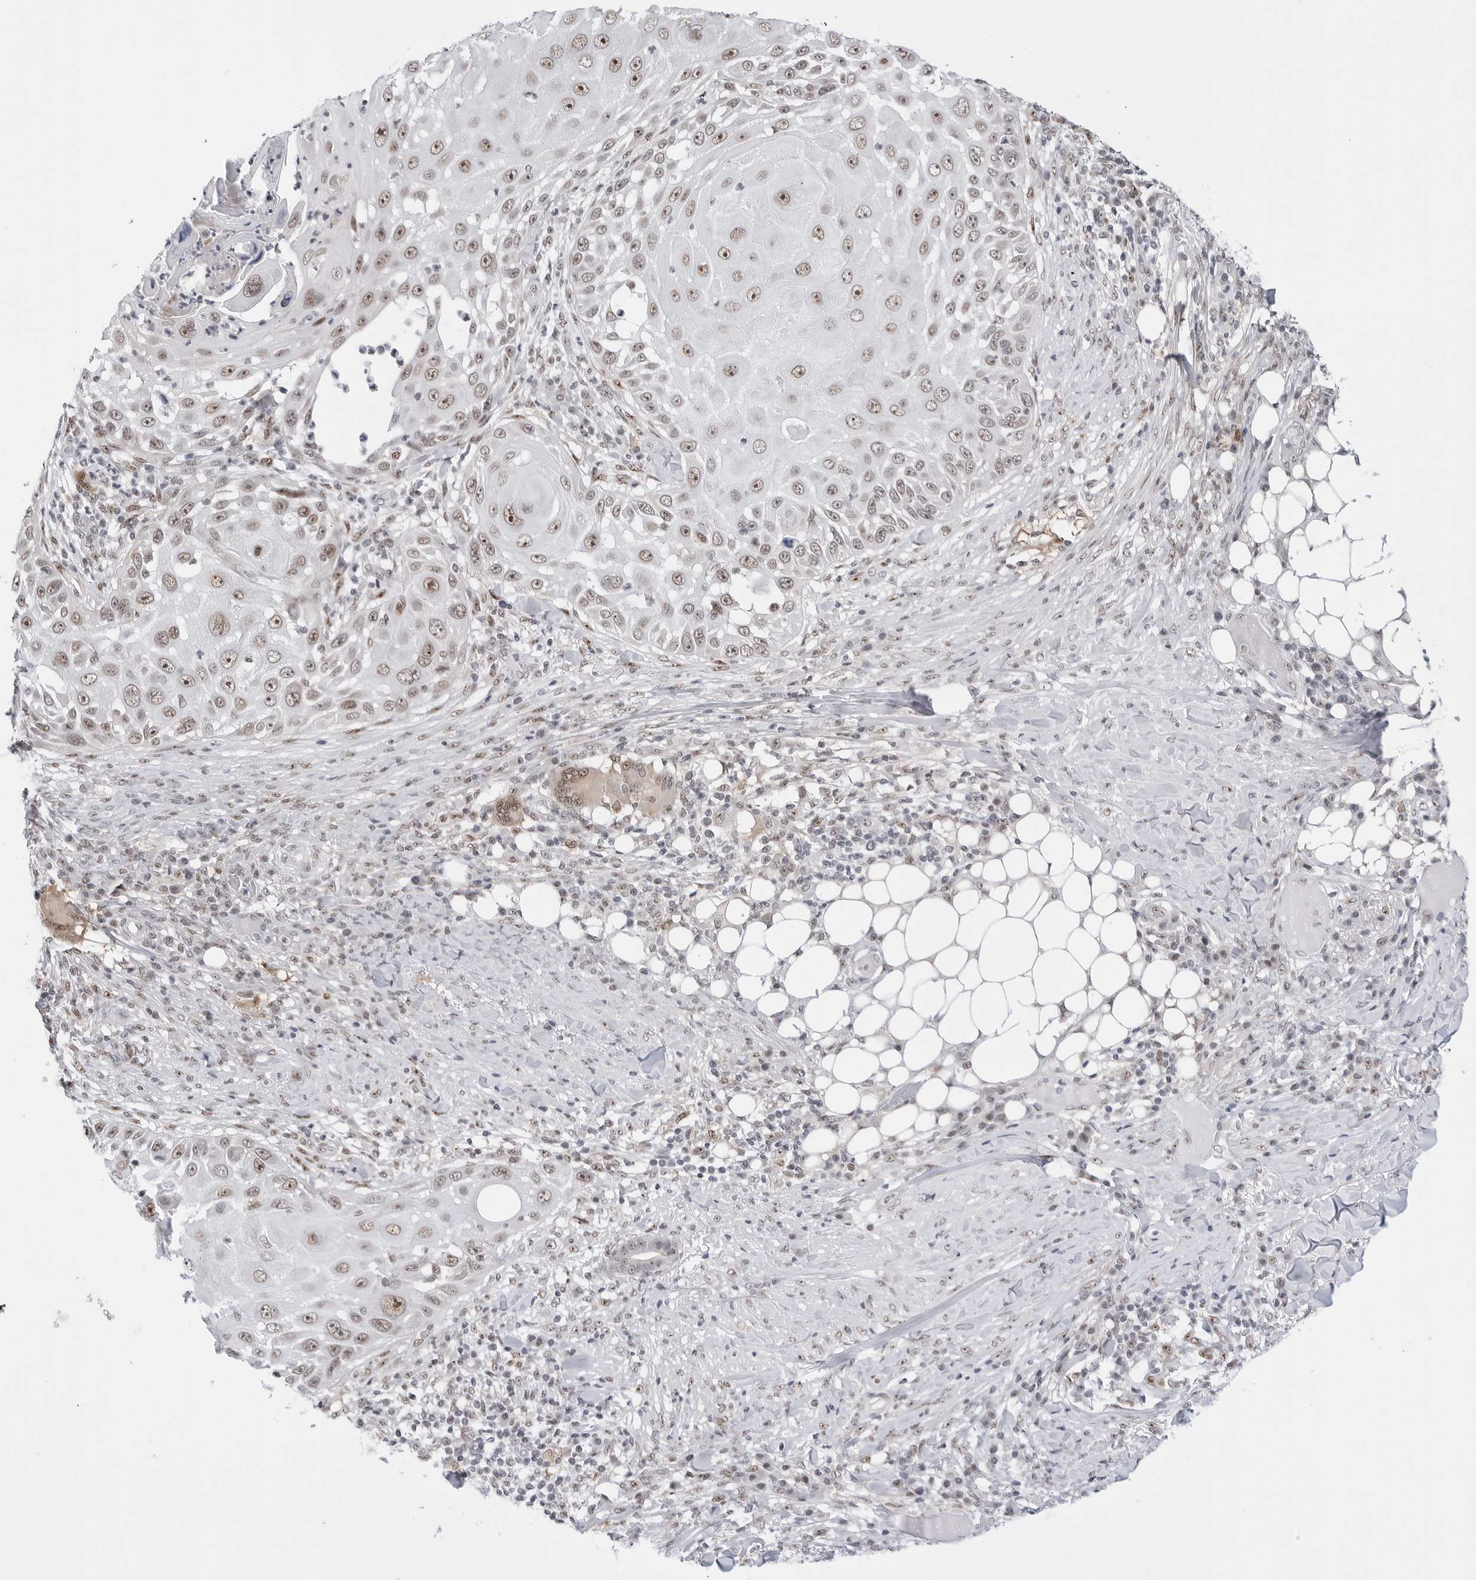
{"staining": {"intensity": "moderate", "quantity": ">75%", "location": "nuclear"}, "tissue": "skin cancer", "cell_type": "Tumor cells", "image_type": "cancer", "snomed": [{"axis": "morphology", "description": "Squamous cell carcinoma, NOS"}, {"axis": "topography", "description": "Skin"}], "caption": "This image displays immunohistochemistry staining of skin cancer (squamous cell carcinoma), with medium moderate nuclear expression in approximately >75% of tumor cells.", "gene": "C1orf162", "patient": {"sex": "female", "age": 44}}